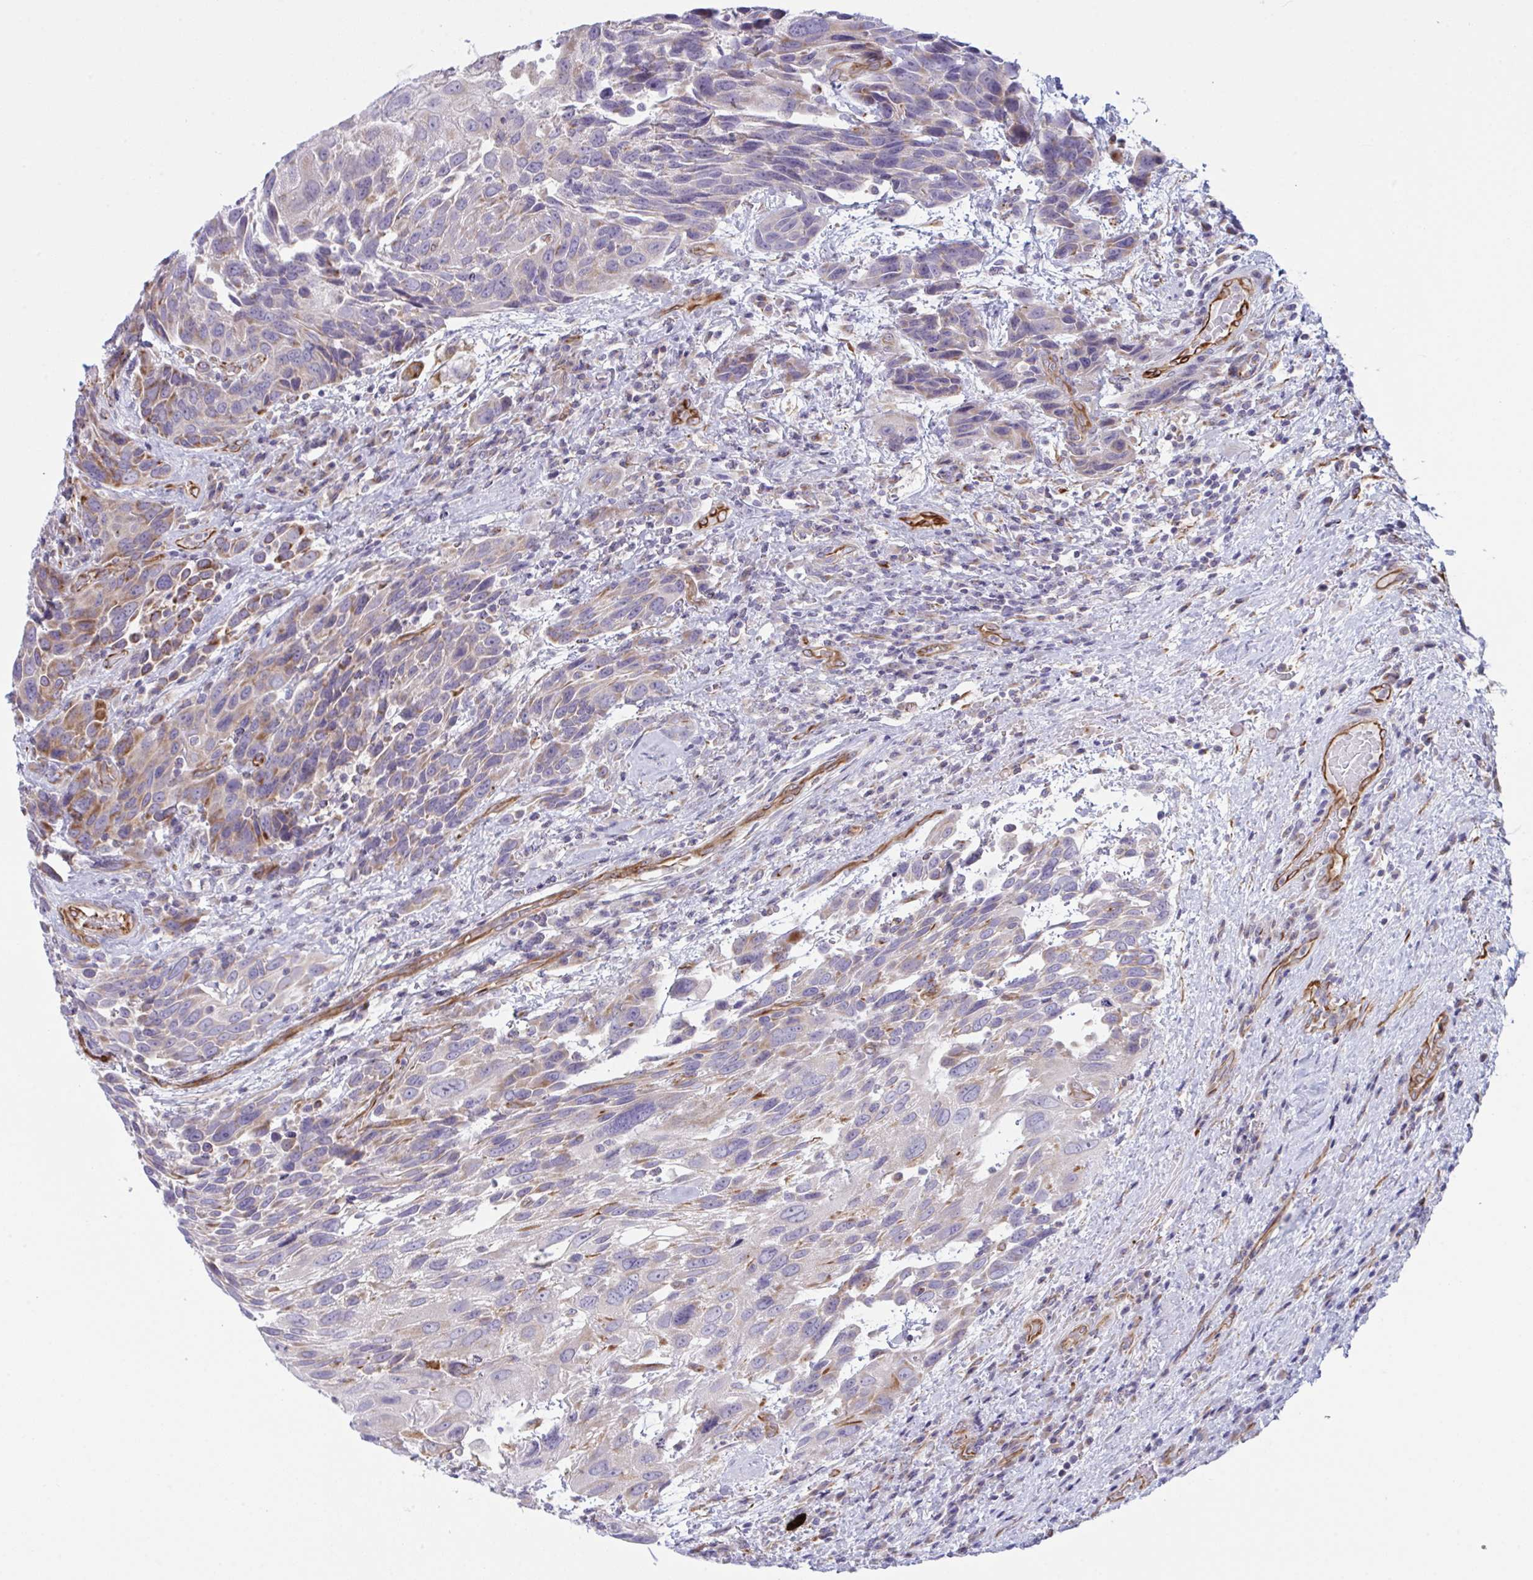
{"staining": {"intensity": "moderate", "quantity": "<25%", "location": "cytoplasmic/membranous"}, "tissue": "urothelial cancer", "cell_type": "Tumor cells", "image_type": "cancer", "snomed": [{"axis": "morphology", "description": "Urothelial carcinoma, High grade"}, {"axis": "topography", "description": "Urinary bladder"}], "caption": "This is an image of immunohistochemistry staining of urothelial carcinoma (high-grade), which shows moderate staining in the cytoplasmic/membranous of tumor cells.", "gene": "DCBLD1", "patient": {"sex": "female", "age": 70}}